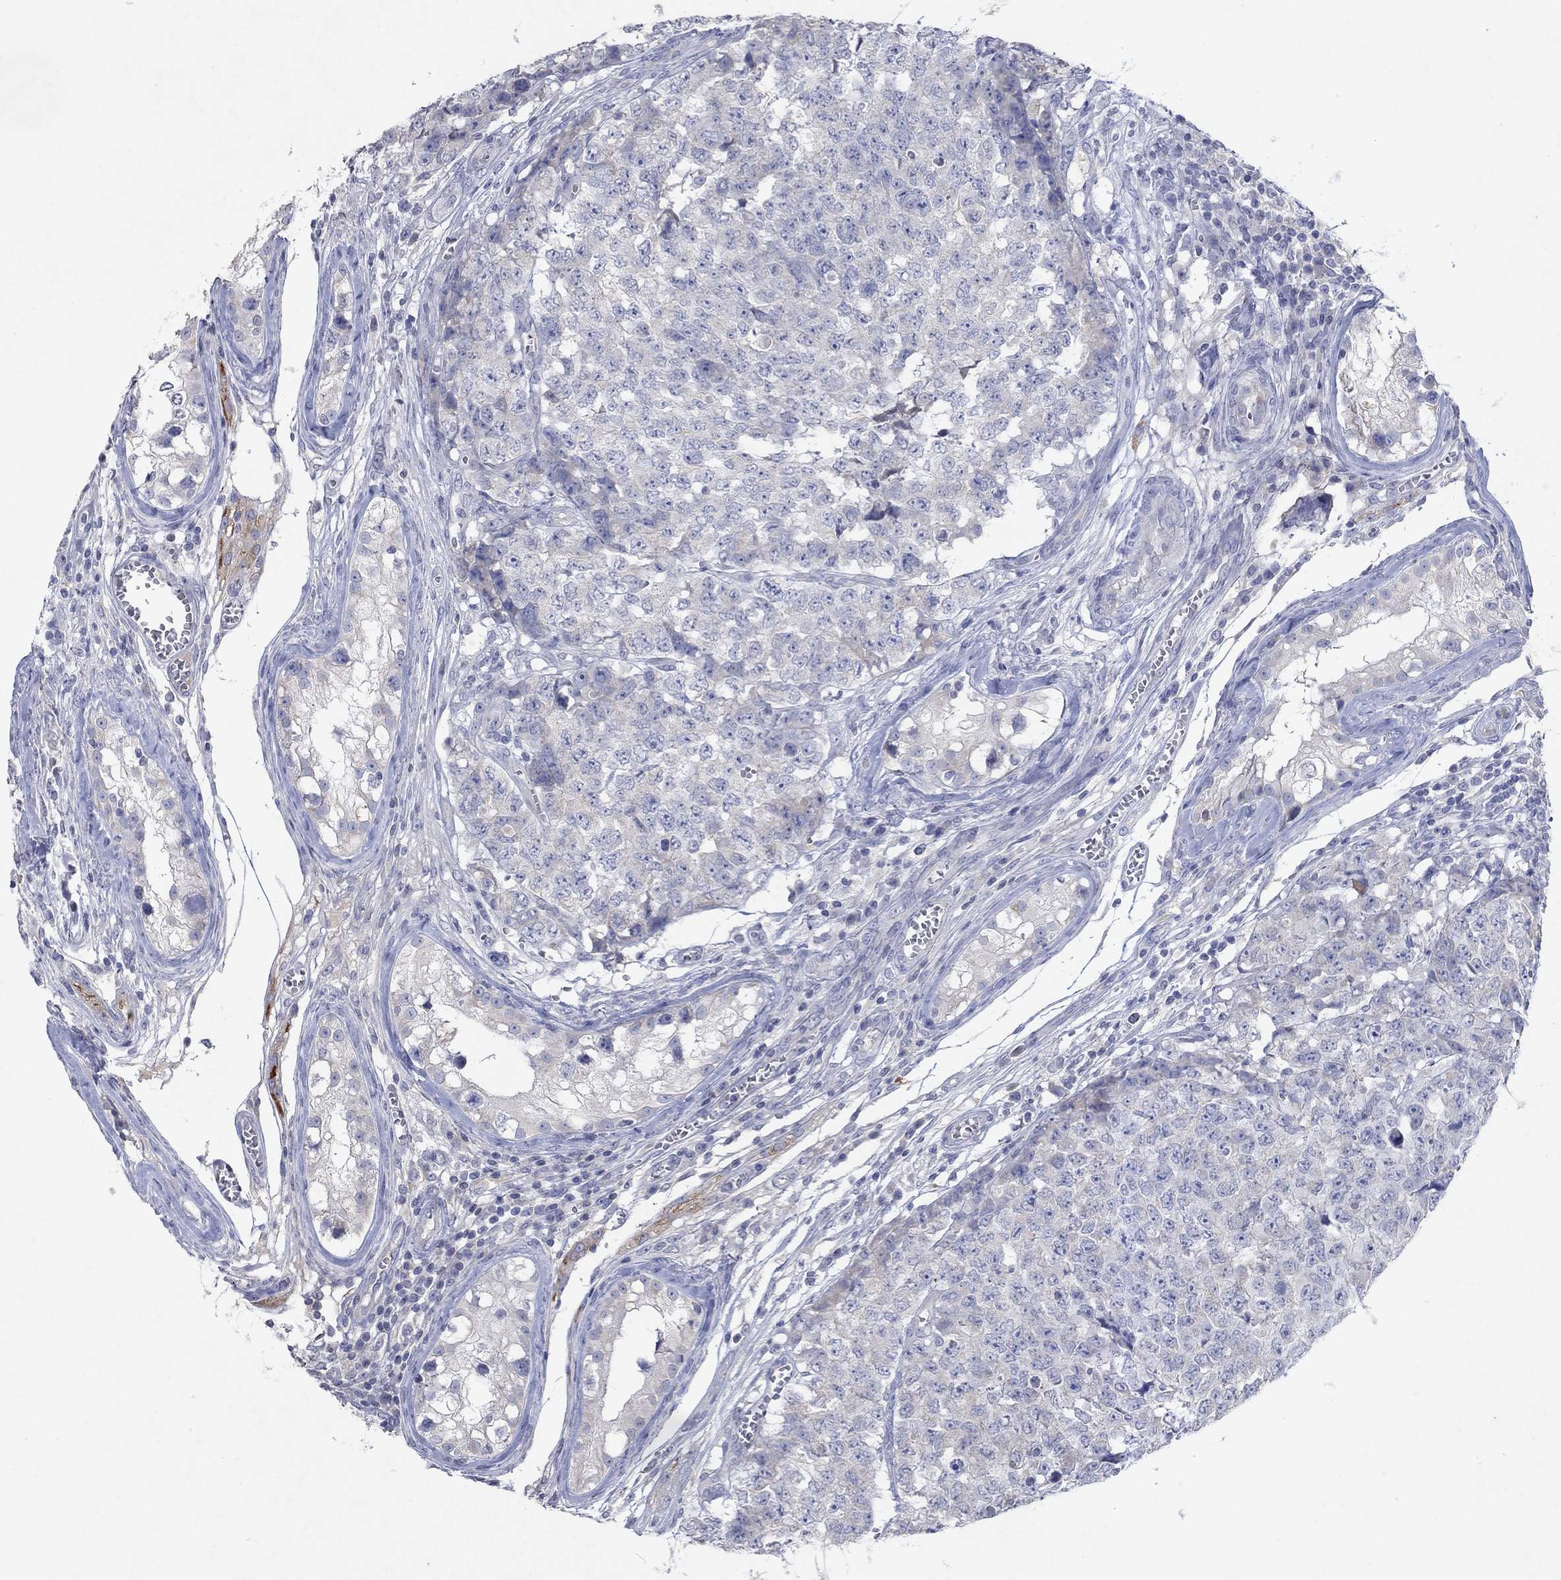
{"staining": {"intensity": "negative", "quantity": "none", "location": "none"}, "tissue": "testis cancer", "cell_type": "Tumor cells", "image_type": "cancer", "snomed": [{"axis": "morphology", "description": "Carcinoma, Embryonal, NOS"}, {"axis": "topography", "description": "Testis"}], "caption": "Tumor cells show no significant staining in embryonal carcinoma (testis).", "gene": "KRT40", "patient": {"sex": "male", "age": 23}}